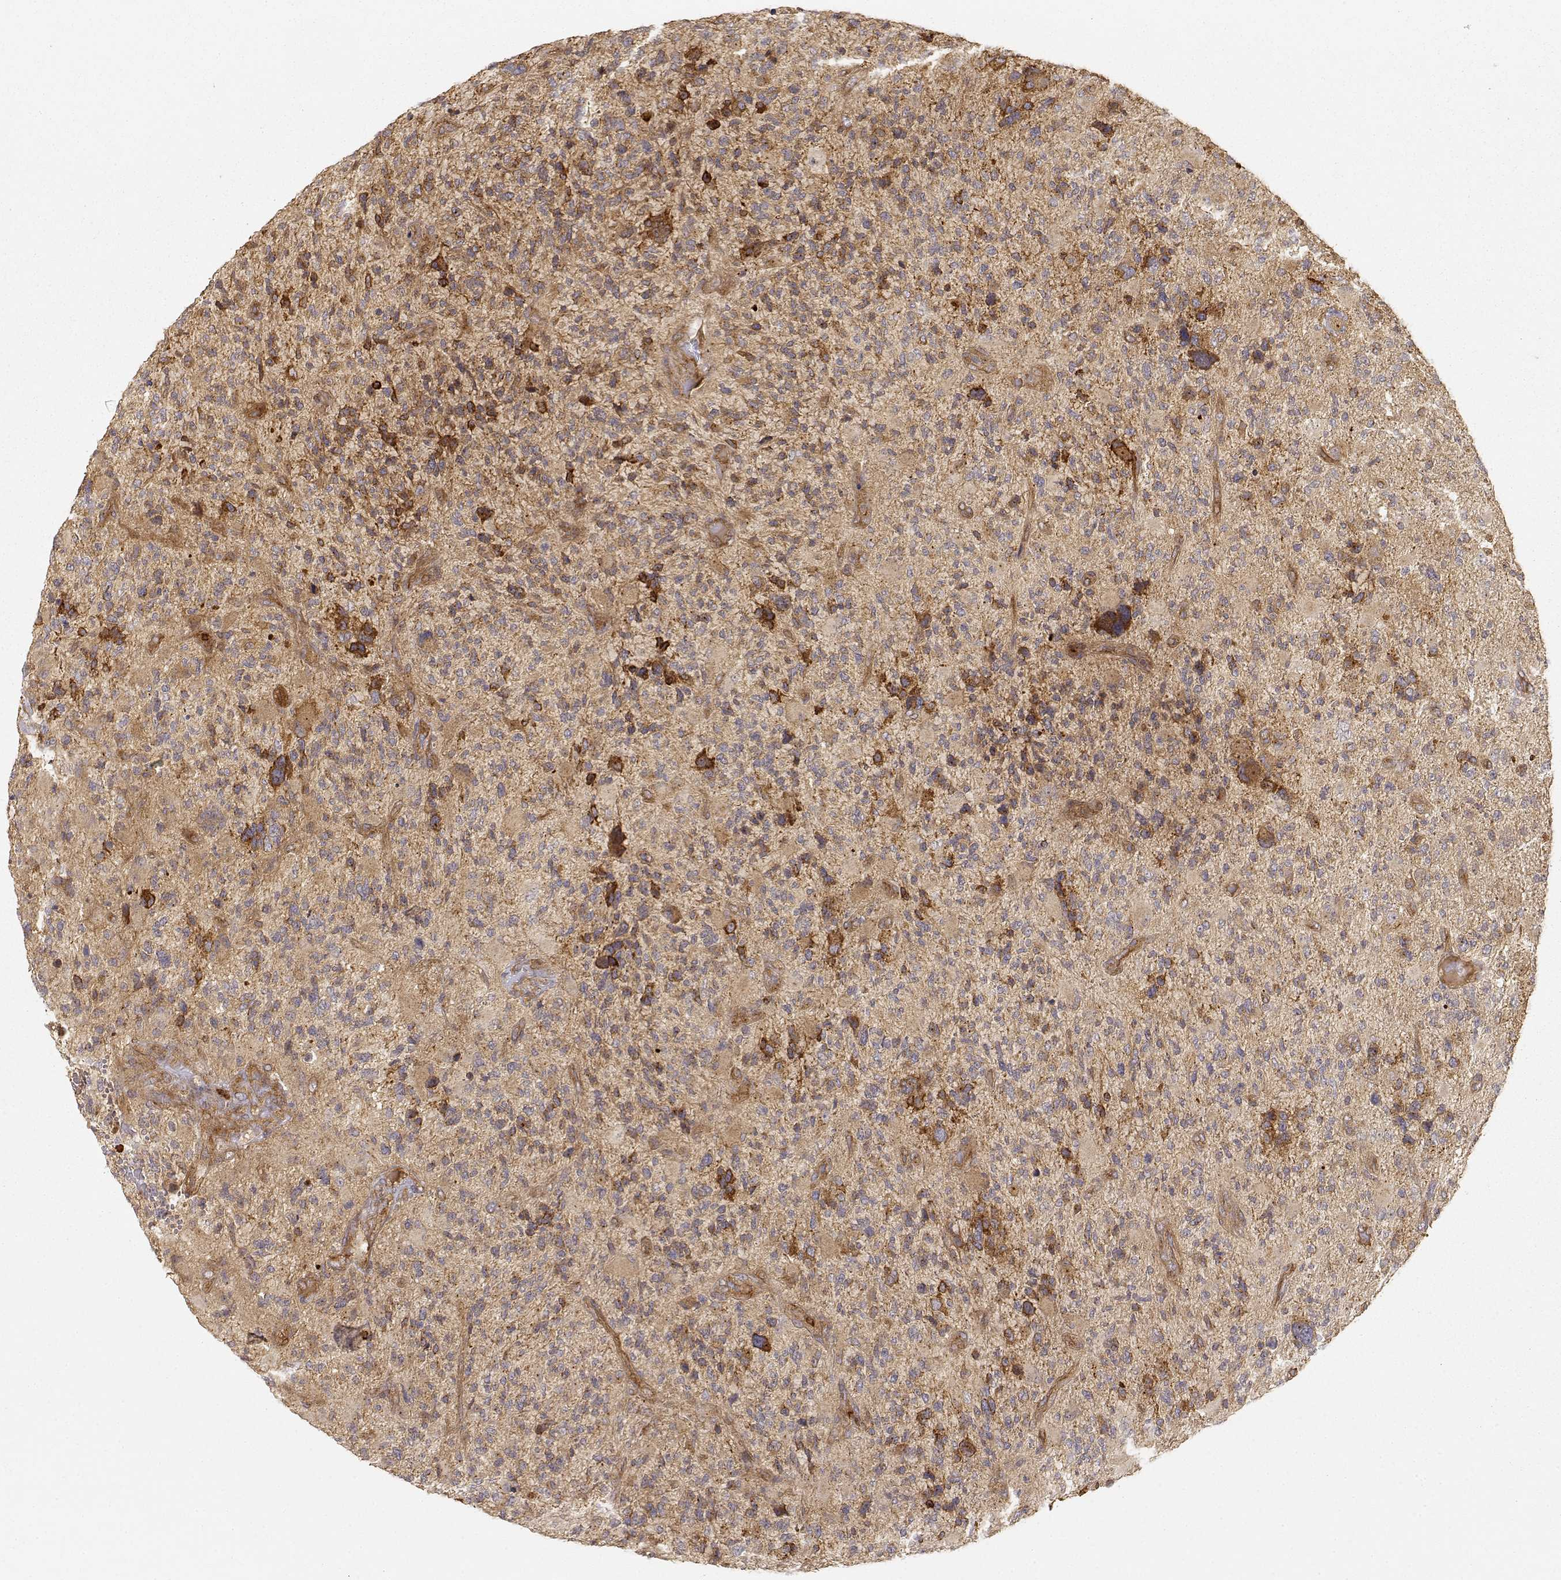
{"staining": {"intensity": "weak", "quantity": ">75%", "location": "cytoplasmic/membranous"}, "tissue": "glioma", "cell_type": "Tumor cells", "image_type": "cancer", "snomed": [{"axis": "morphology", "description": "Glioma, malignant, High grade"}, {"axis": "topography", "description": "Brain"}], "caption": "Immunohistochemical staining of human glioma exhibits low levels of weak cytoplasmic/membranous positivity in approximately >75% of tumor cells. (IHC, brightfield microscopy, high magnification).", "gene": "CDK5RAP2", "patient": {"sex": "female", "age": 71}}